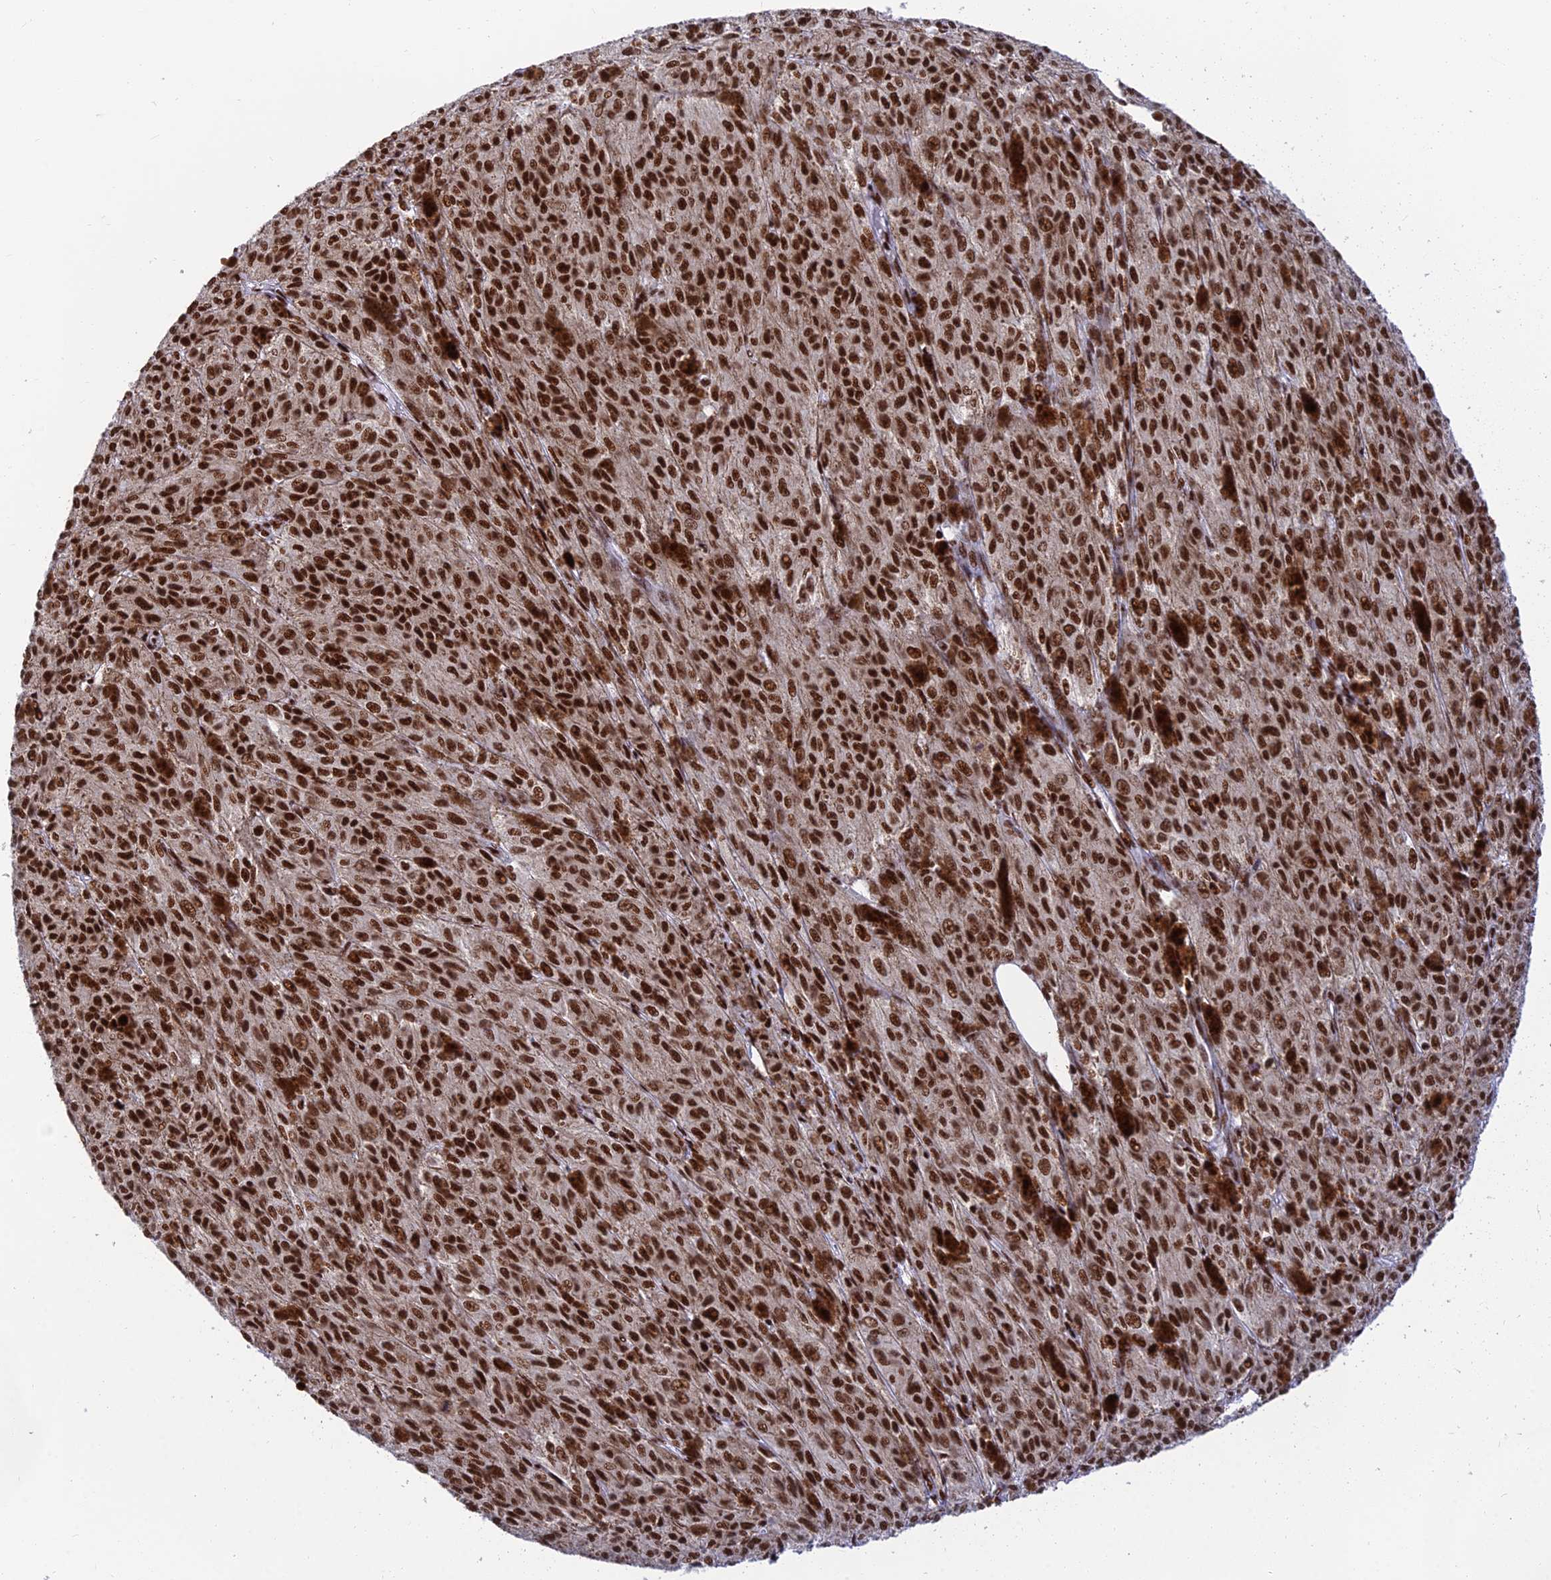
{"staining": {"intensity": "strong", "quantity": ">75%", "location": "nuclear"}, "tissue": "melanoma", "cell_type": "Tumor cells", "image_type": "cancer", "snomed": [{"axis": "morphology", "description": "Malignant melanoma, NOS"}, {"axis": "topography", "description": "Skin"}], "caption": "Immunohistochemistry (IHC) histopathology image of neoplastic tissue: malignant melanoma stained using immunohistochemistry (IHC) reveals high levels of strong protein expression localized specifically in the nuclear of tumor cells, appearing as a nuclear brown color.", "gene": "USP22", "patient": {"sex": "female", "age": 52}}